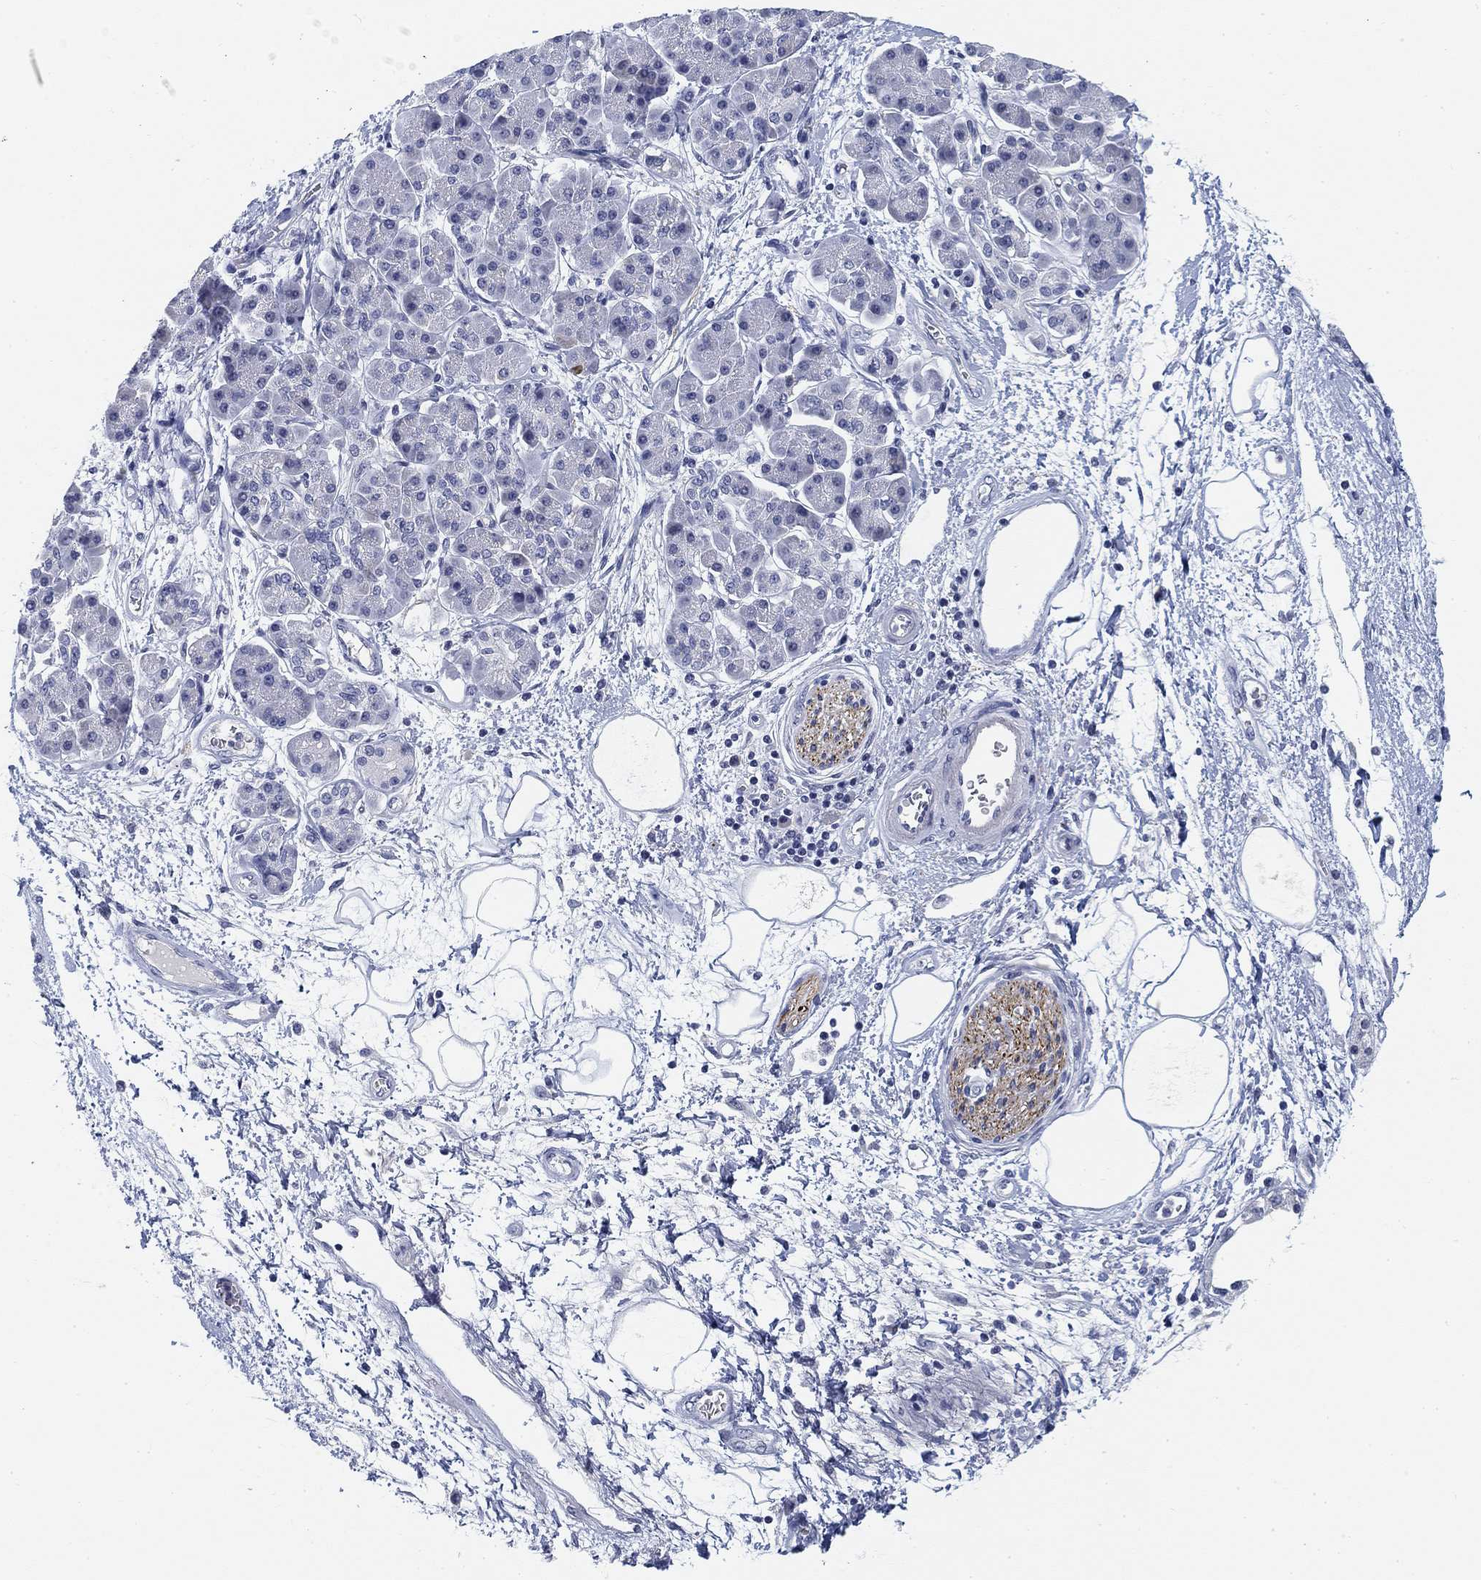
{"staining": {"intensity": "negative", "quantity": "none", "location": "none"}, "tissue": "pancreatic cancer", "cell_type": "Tumor cells", "image_type": "cancer", "snomed": [{"axis": "morphology", "description": "Adenocarcinoma, NOS"}, {"axis": "topography", "description": "Pancreas"}], "caption": "Pancreatic adenocarcinoma stained for a protein using immunohistochemistry displays no staining tumor cells.", "gene": "SLC2A5", "patient": {"sex": "female", "age": 73}}